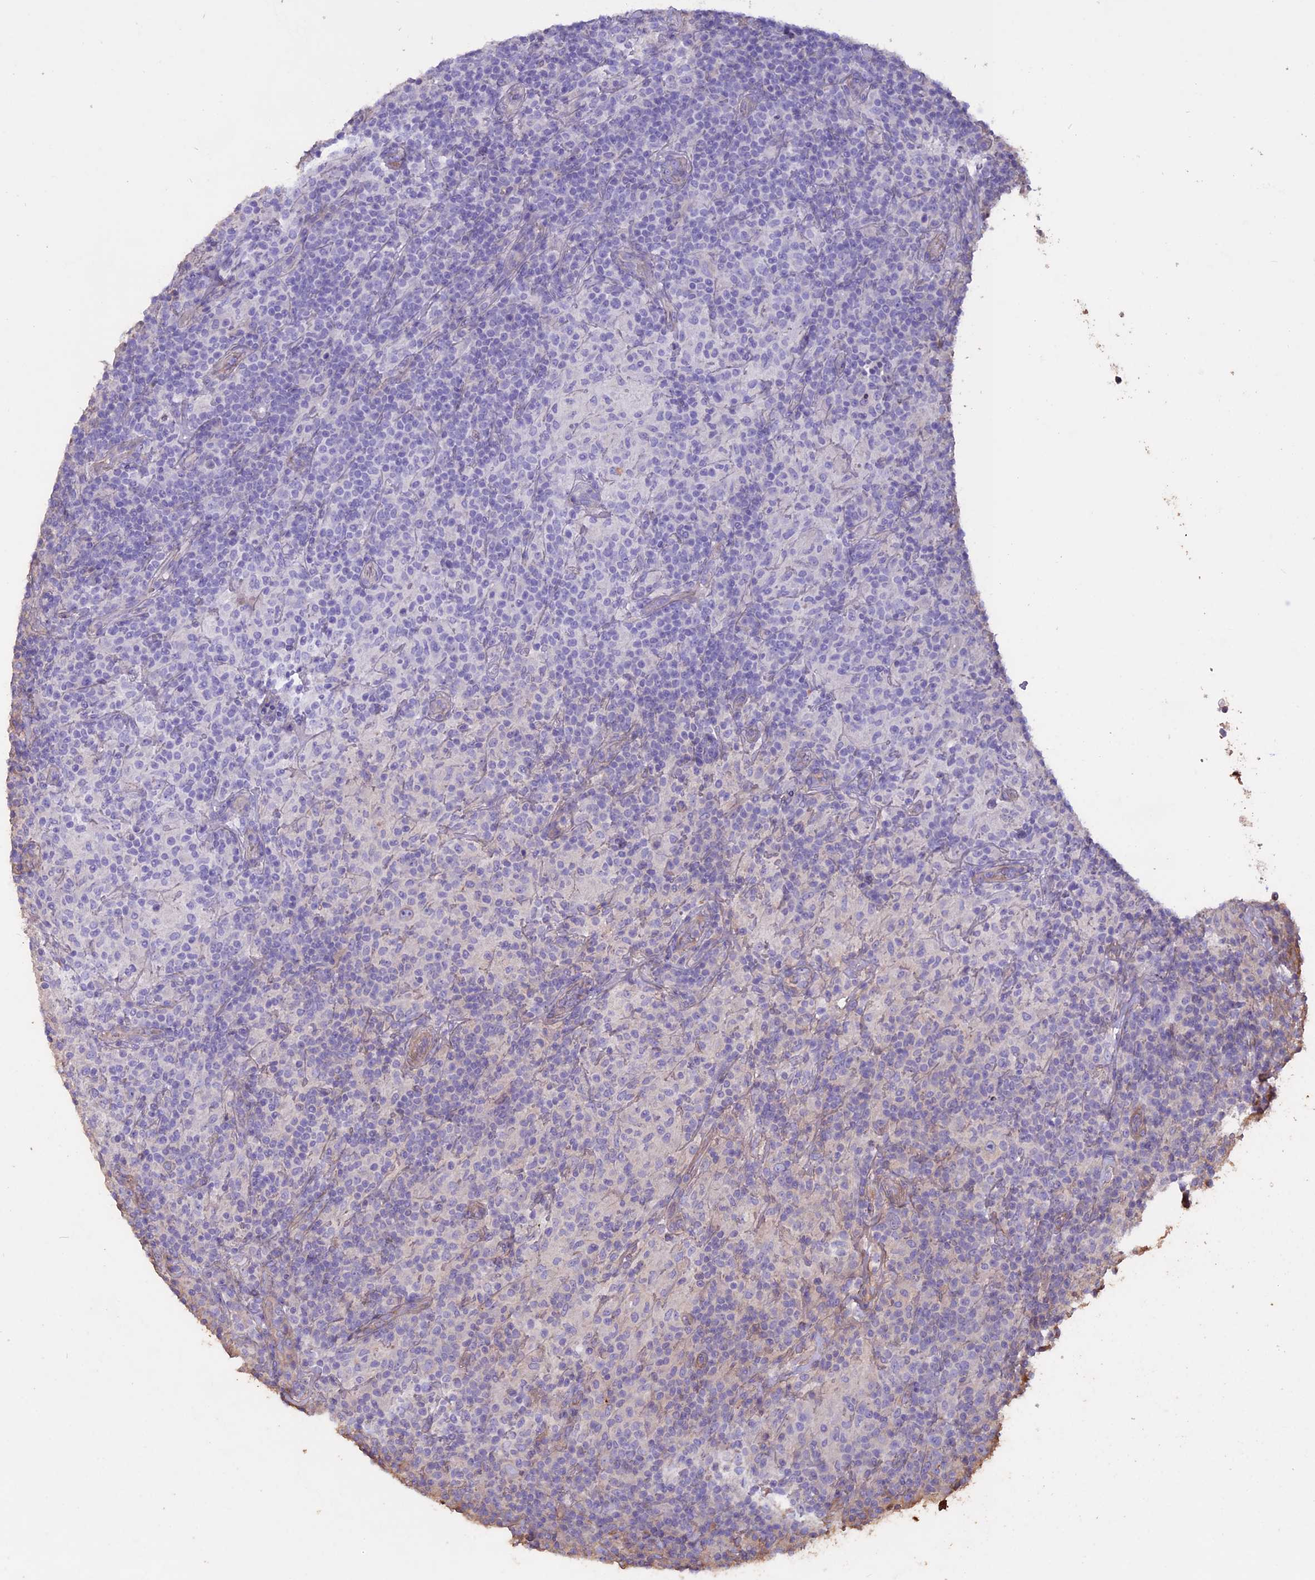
{"staining": {"intensity": "negative", "quantity": "none", "location": "none"}, "tissue": "lymphoma", "cell_type": "Tumor cells", "image_type": "cancer", "snomed": [{"axis": "morphology", "description": "Hodgkin's disease, NOS"}, {"axis": "topography", "description": "Lymph node"}], "caption": "Immunohistochemistry (IHC) photomicrograph of lymphoma stained for a protein (brown), which shows no positivity in tumor cells.", "gene": "CCDC148", "patient": {"sex": "male", "age": 70}}